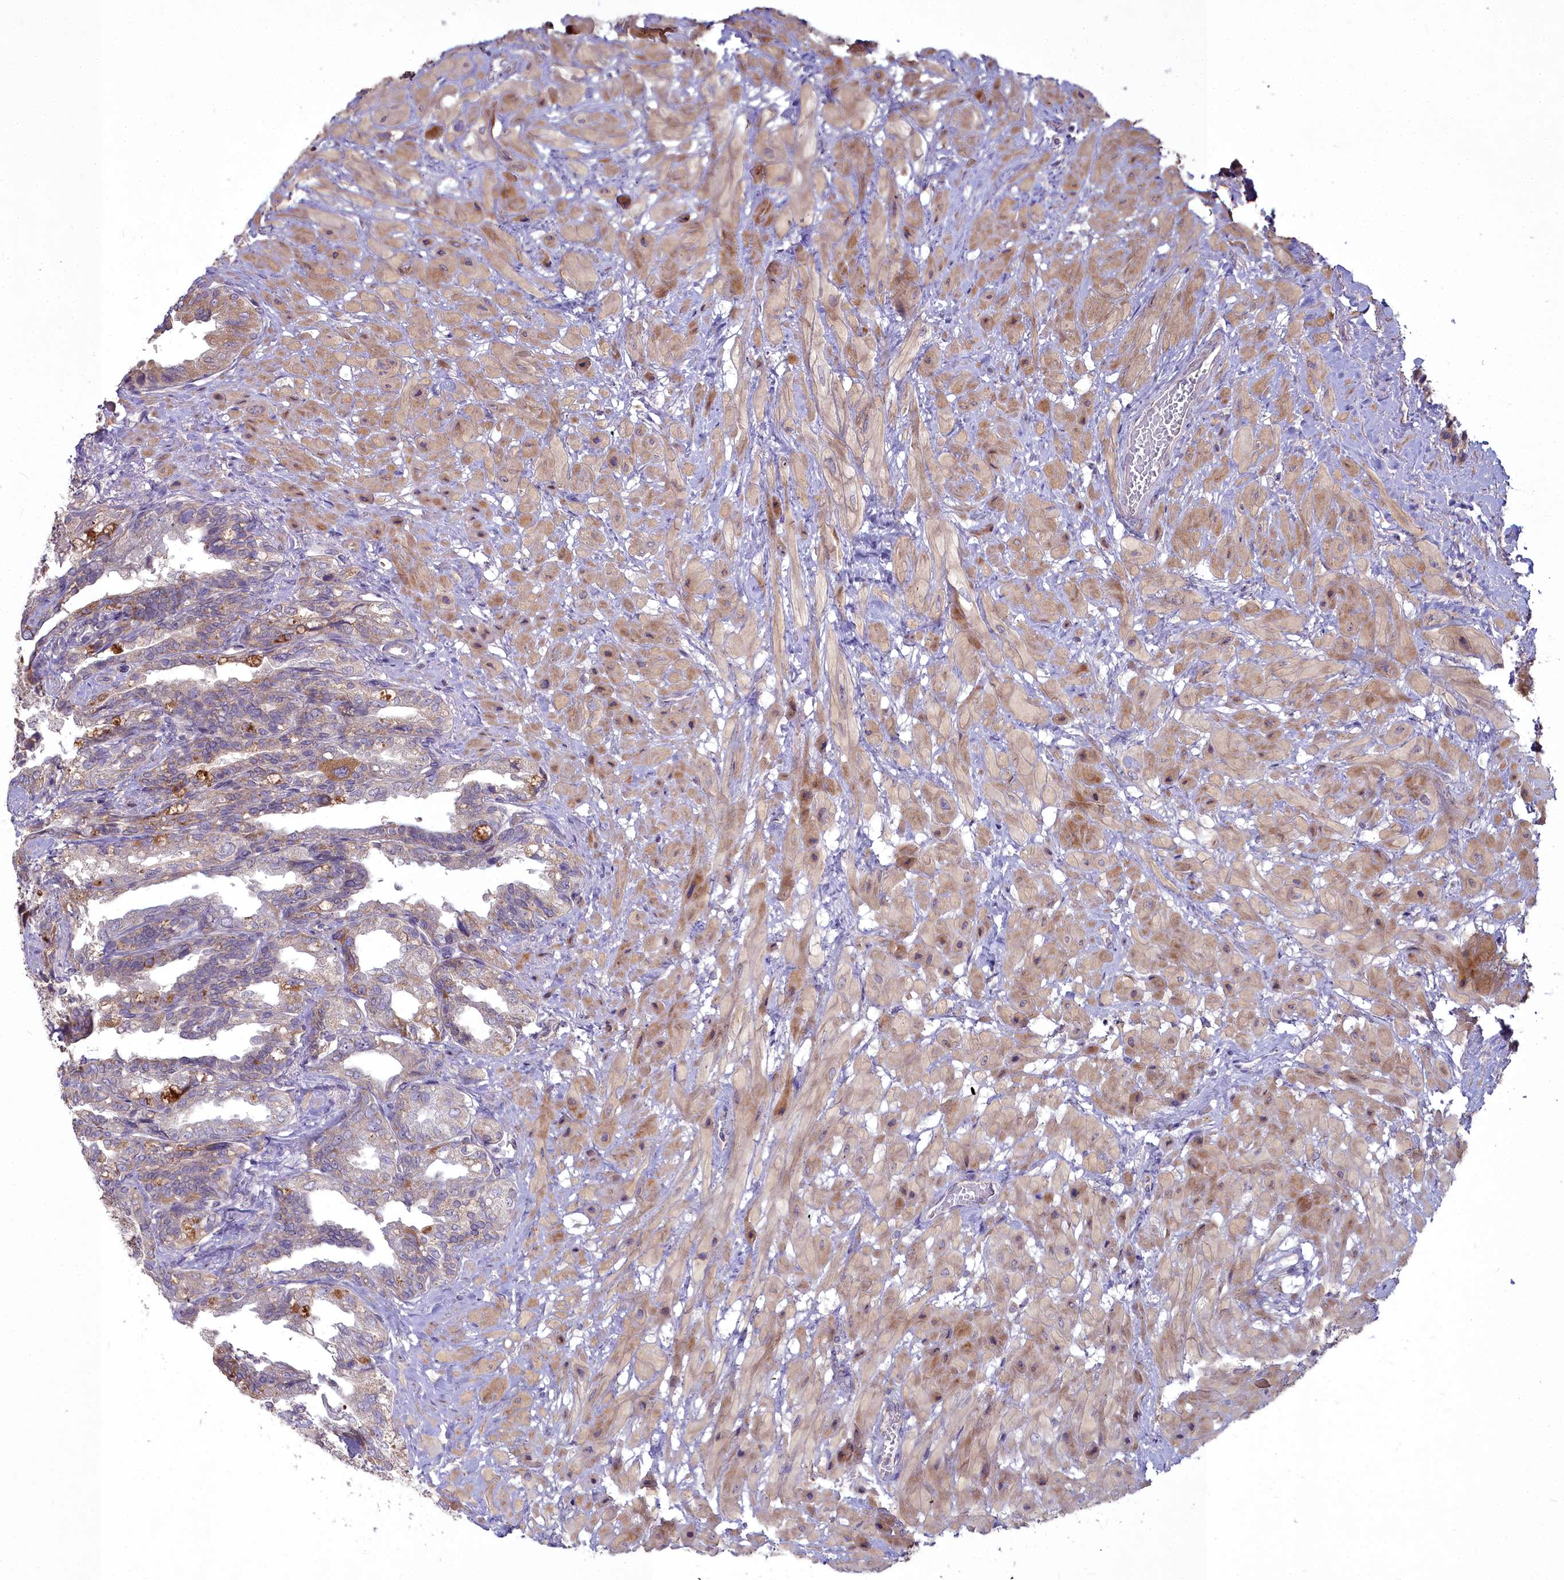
{"staining": {"intensity": "weak", "quantity": ">75%", "location": "cytoplasmic/membranous"}, "tissue": "seminal vesicle", "cell_type": "Glandular cells", "image_type": "normal", "snomed": [{"axis": "morphology", "description": "Normal tissue, NOS"}, {"axis": "topography", "description": "Seminal veicle"}, {"axis": "topography", "description": "Peripheral nerve tissue"}], "caption": "Seminal vesicle was stained to show a protein in brown. There is low levels of weak cytoplasmic/membranous positivity in about >75% of glandular cells. (DAB (3,3'-diaminobenzidine) IHC, brown staining for protein, blue staining for nuclei).", "gene": "MICU2", "patient": {"sex": "male", "age": 60}}